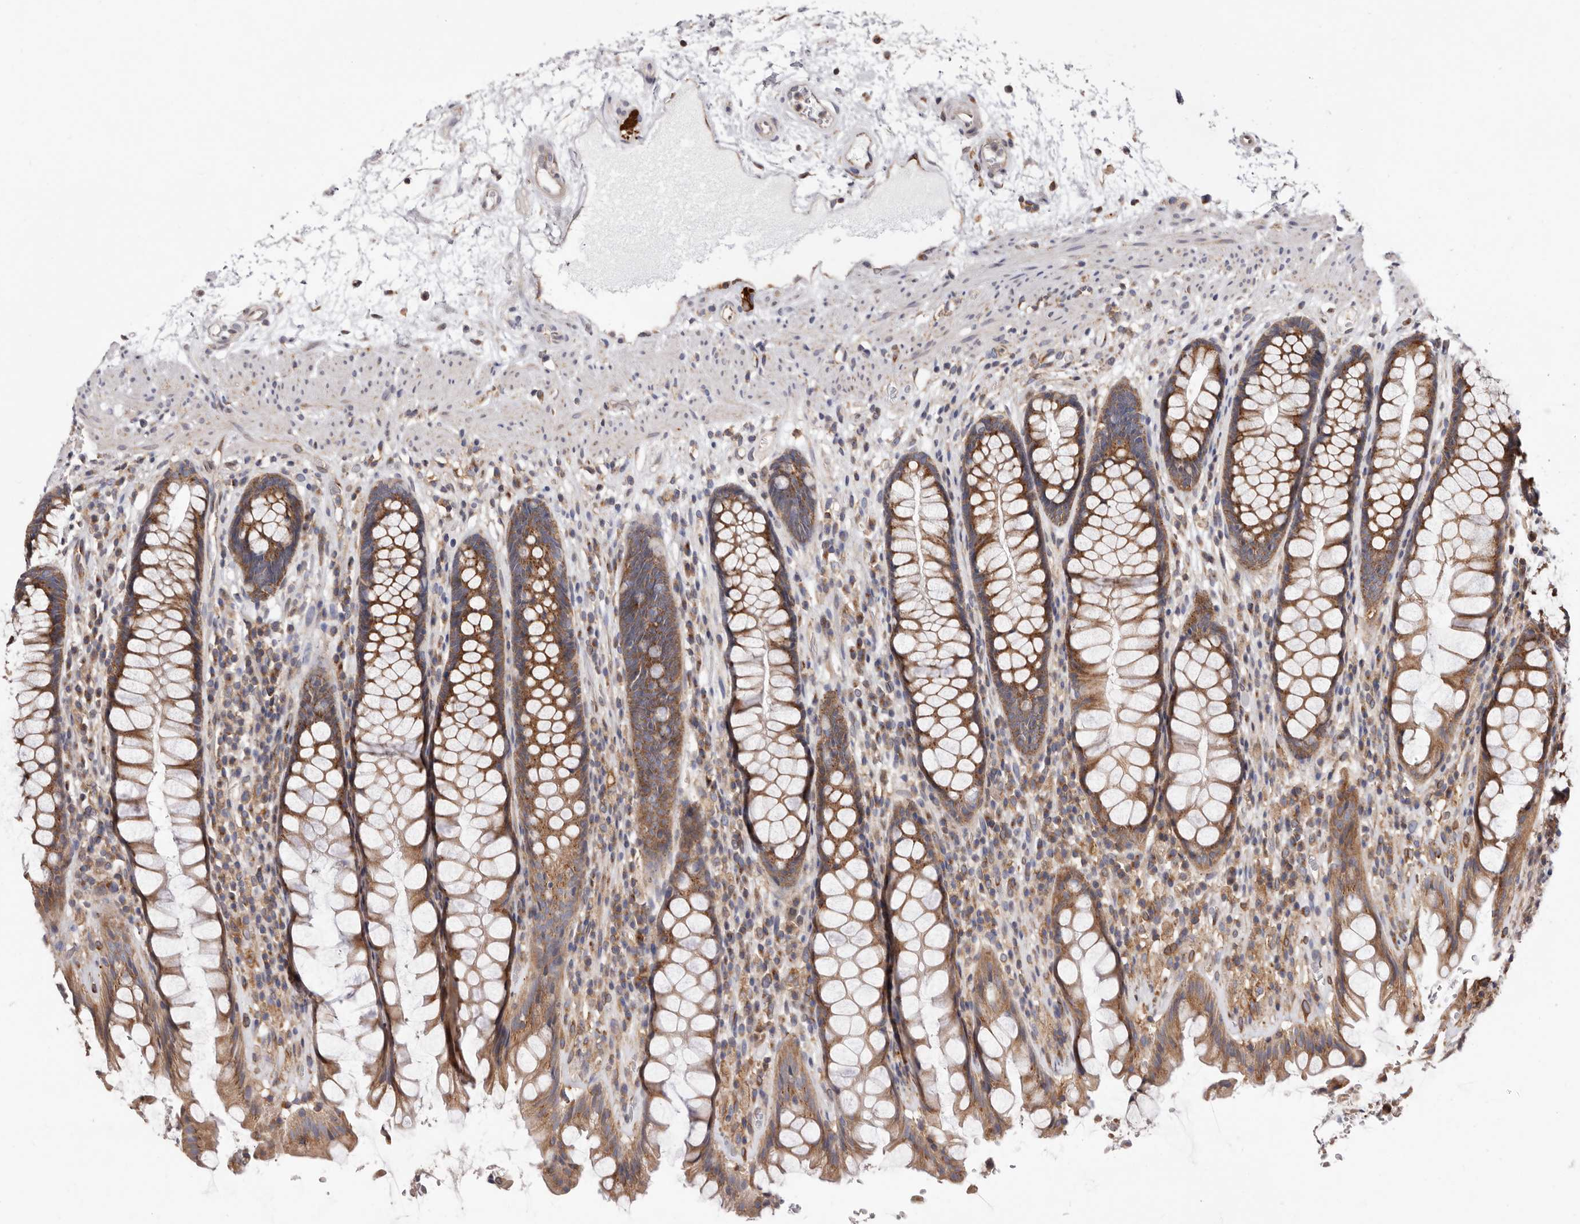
{"staining": {"intensity": "moderate", "quantity": ">75%", "location": "cytoplasmic/membranous"}, "tissue": "rectum", "cell_type": "Glandular cells", "image_type": "normal", "snomed": [{"axis": "morphology", "description": "Normal tissue, NOS"}, {"axis": "topography", "description": "Rectum"}], "caption": "Brown immunohistochemical staining in unremarkable rectum demonstrates moderate cytoplasmic/membranous expression in approximately >75% of glandular cells.", "gene": "COQ8B", "patient": {"sex": "male", "age": 64}}